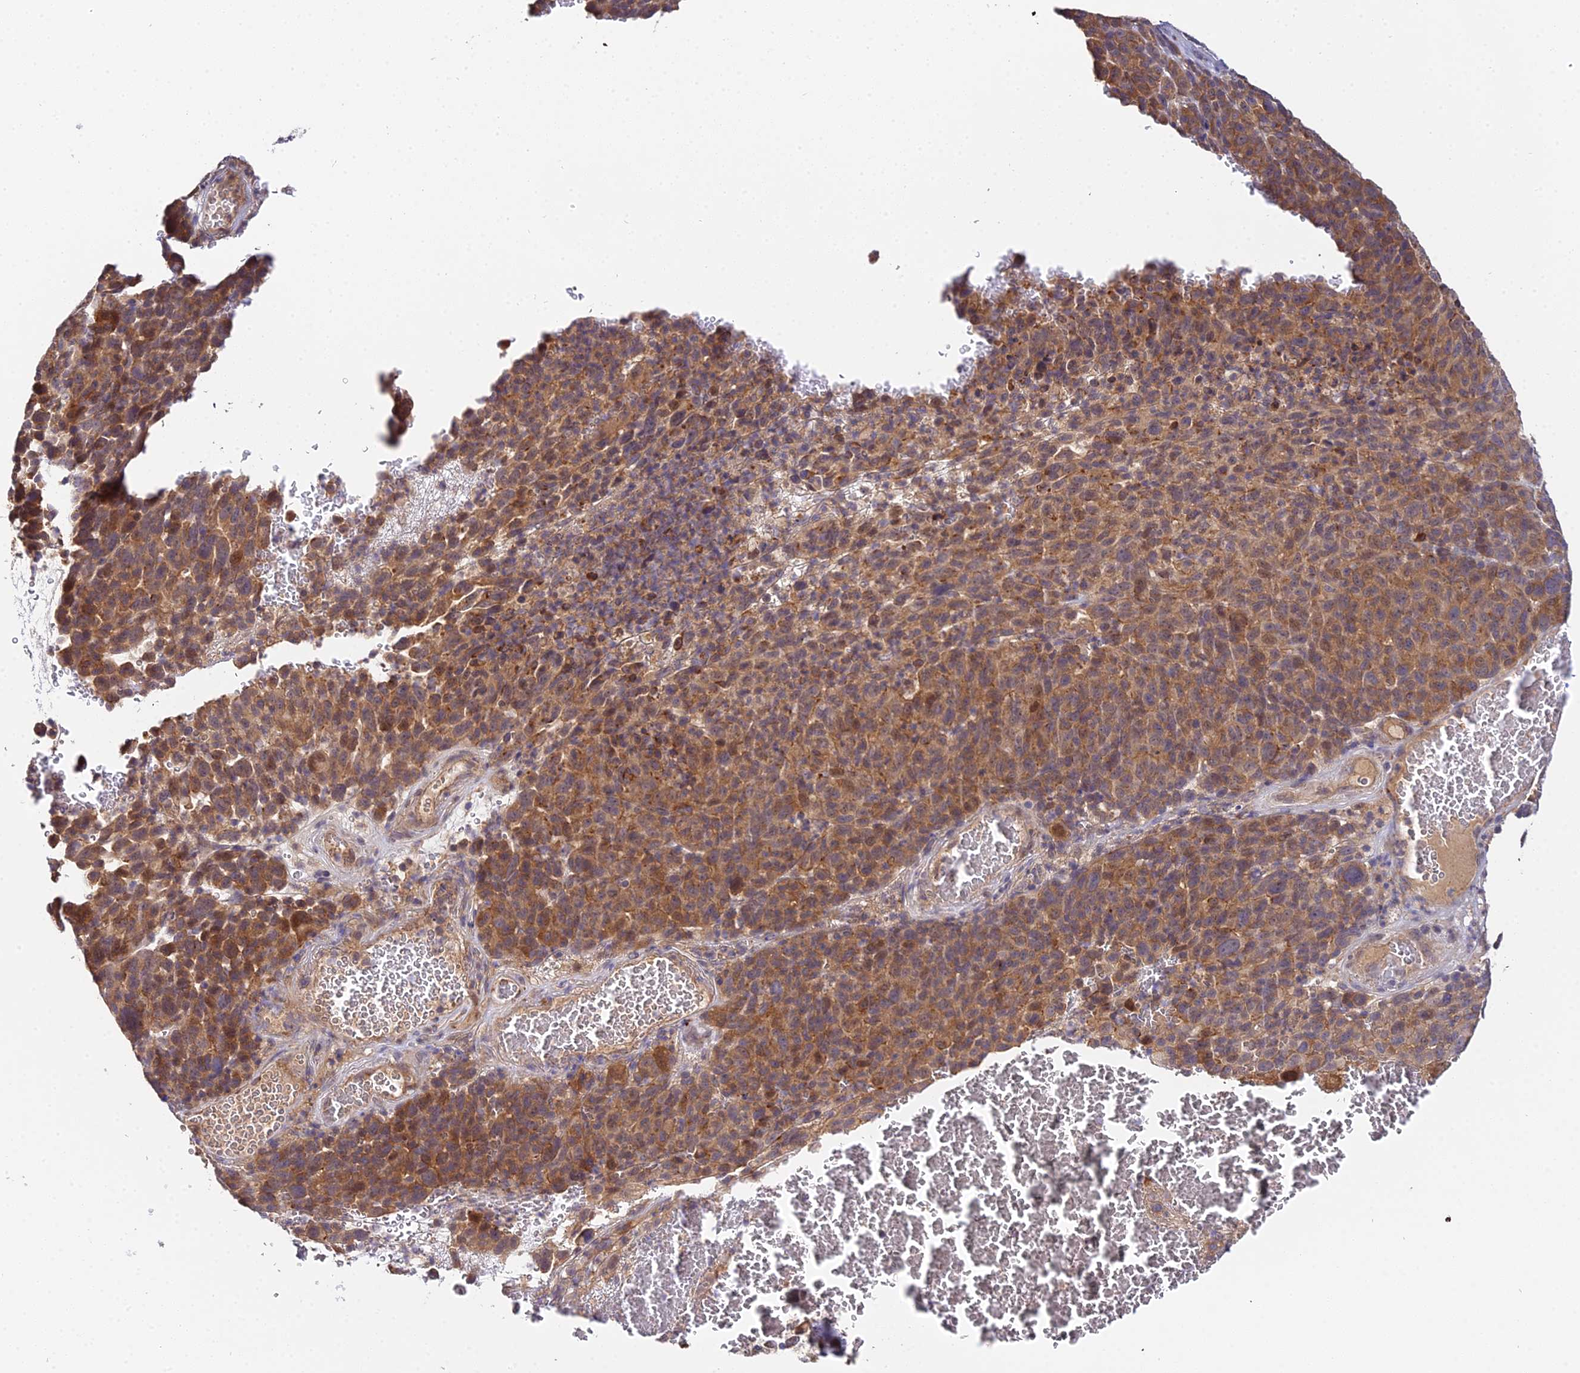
{"staining": {"intensity": "moderate", "quantity": ">75%", "location": "cytoplasmic/membranous"}, "tissue": "melanoma", "cell_type": "Tumor cells", "image_type": "cancer", "snomed": [{"axis": "morphology", "description": "Malignant melanoma, NOS"}, {"axis": "topography", "description": "Skin"}], "caption": "A histopathology image of malignant melanoma stained for a protein displays moderate cytoplasmic/membranous brown staining in tumor cells. The staining was performed using DAB (3,3'-diaminobenzidine) to visualize the protein expression in brown, while the nuclei were stained in blue with hematoxylin (Magnification: 20x).", "gene": "ZBED8", "patient": {"sex": "male", "age": 49}}